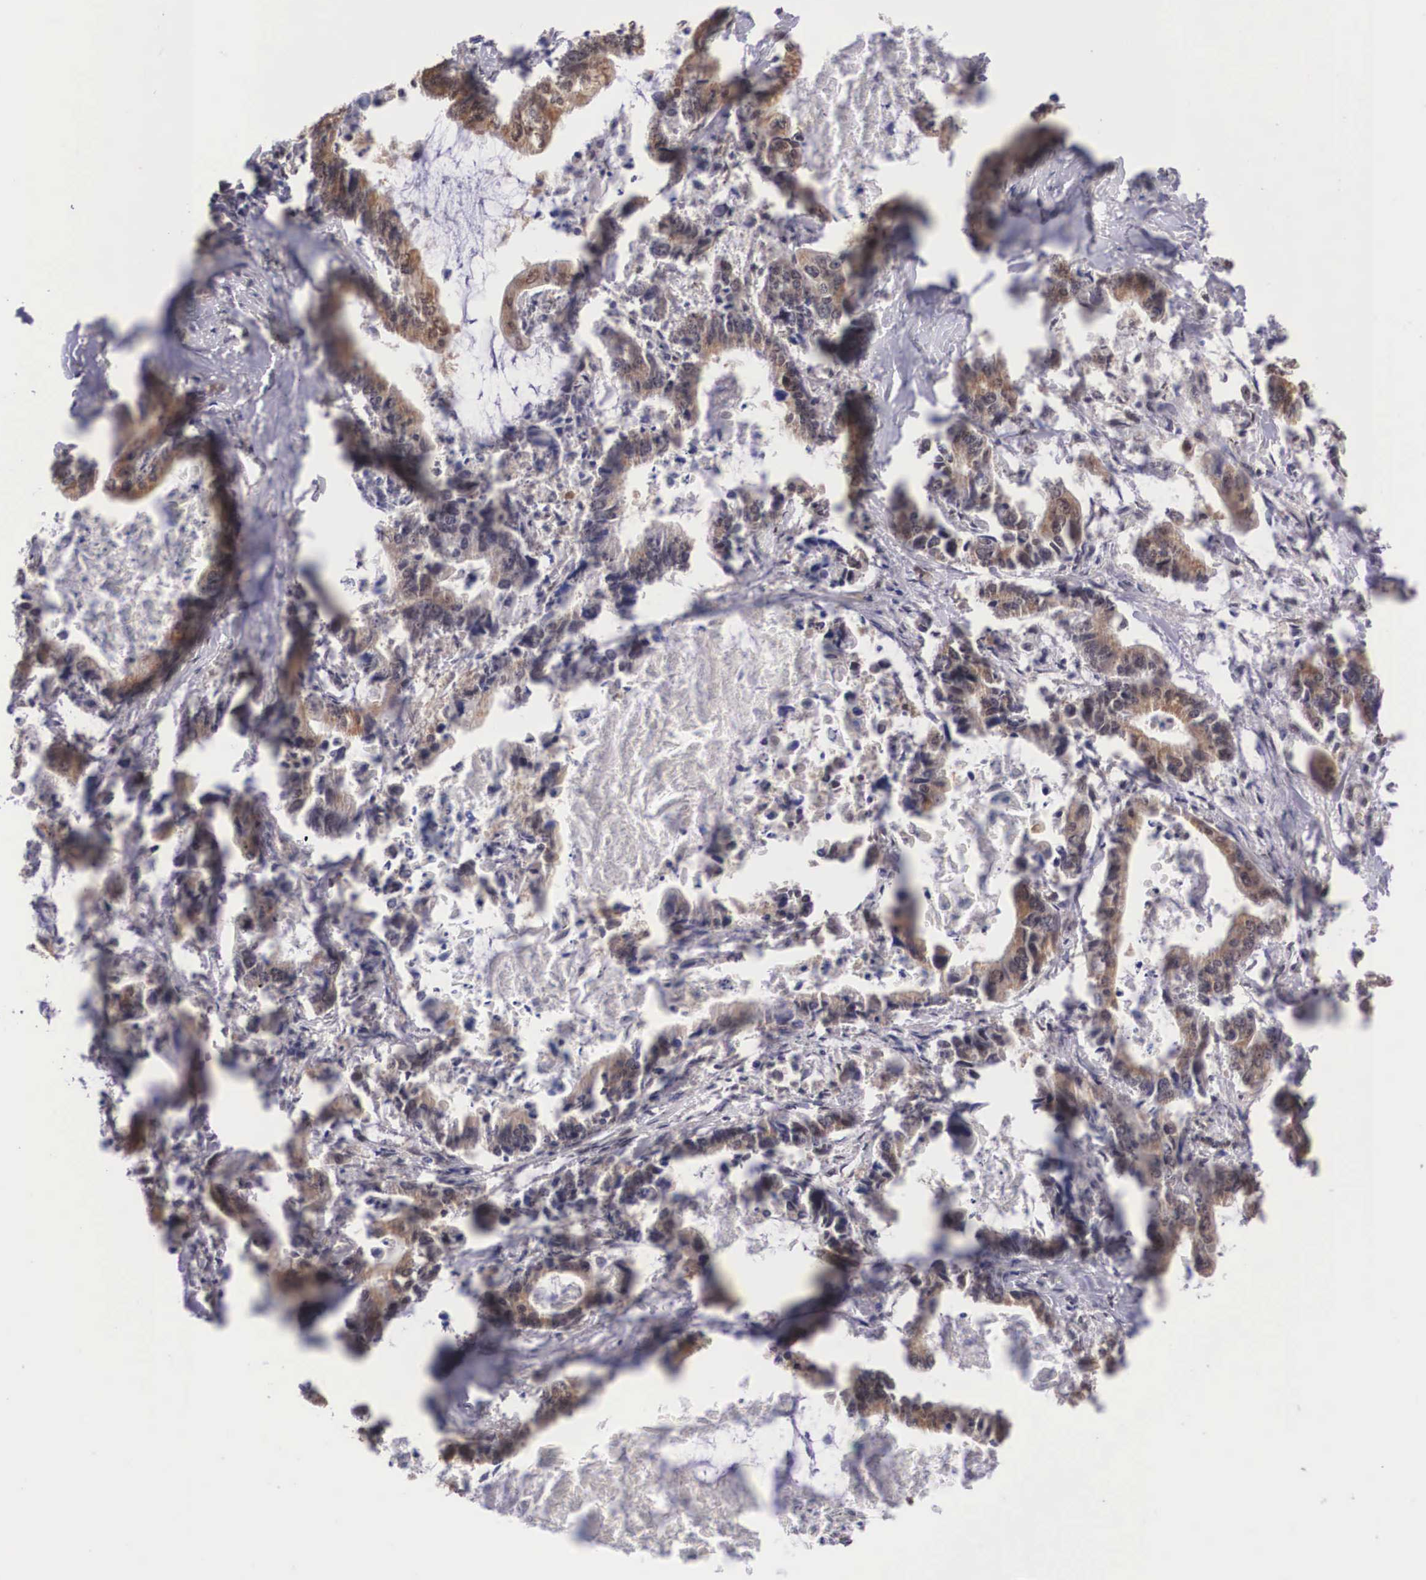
{"staining": {"intensity": "moderate", "quantity": ">75%", "location": "cytoplasmic/membranous"}, "tissue": "stomach cancer", "cell_type": "Tumor cells", "image_type": "cancer", "snomed": [{"axis": "morphology", "description": "Adenocarcinoma, NOS"}, {"axis": "topography", "description": "Stomach, upper"}], "caption": "IHC image of stomach cancer stained for a protein (brown), which demonstrates medium levels of moderate cytoplasmic/membranous expression in approximately >75% of tumor cells.", "gene": "OTX2", "patient": {"sex": "male", "age": 80}}